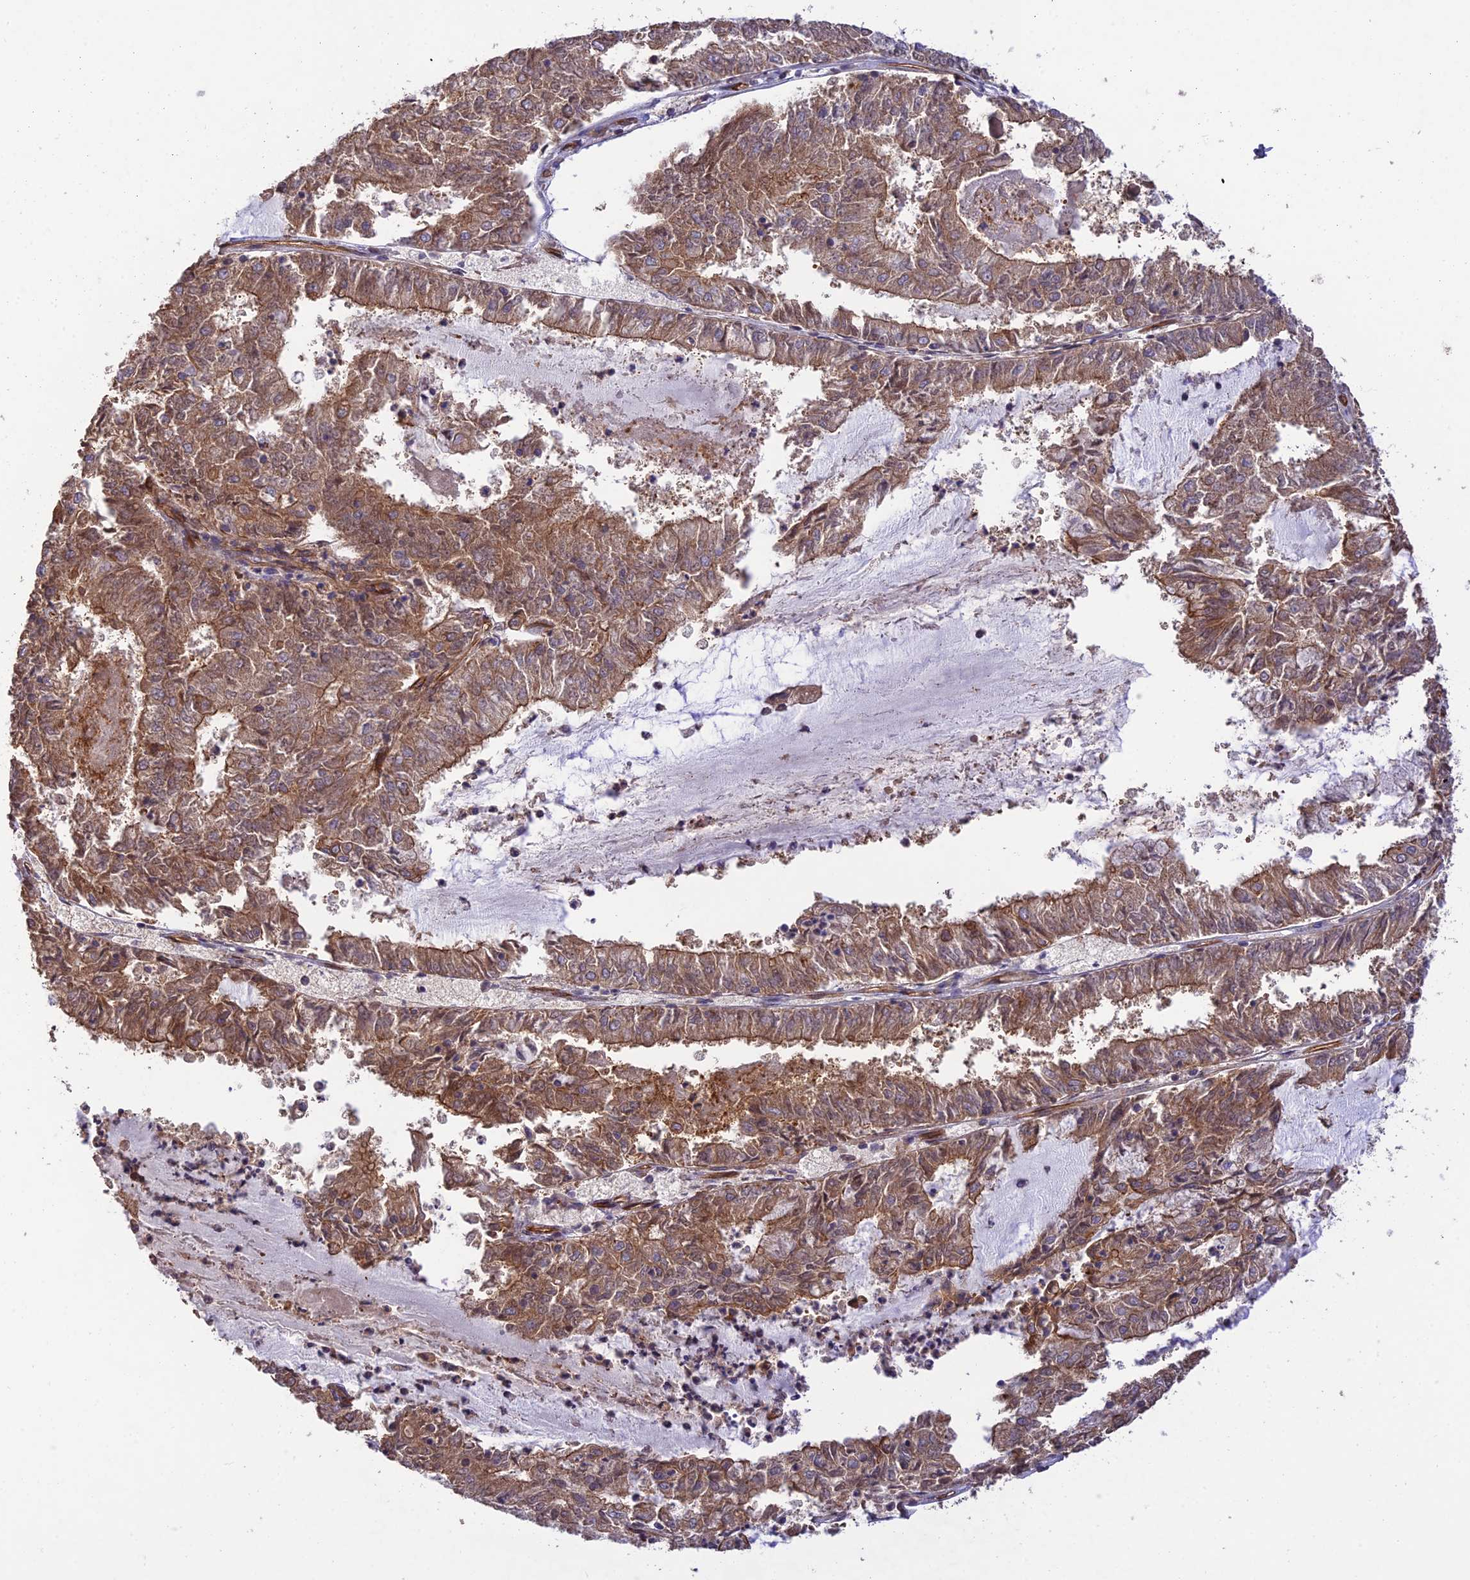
{"staining": {"intensity": "moderate", "quantity": ">75%", "location": "cytoplasmic/membranous"}, "tissue": "endometrial cancer", "cell_type": "Tumor cells", "image_type": "cancer", "snomed": [{"axis": "morphology", "description": "Adenocarcinoma, NOS"}, {"axis": "topography", "description": "Endometrium"}], "caption": "Immunohistochemical staining of adenocarcinoma (endometrial) shows moderate cytoplasmic/membranous protein staining in approximately >75% of tumor cells.", "gene": "HOMER2", "patient": {"sex": "female", "age": 57}}